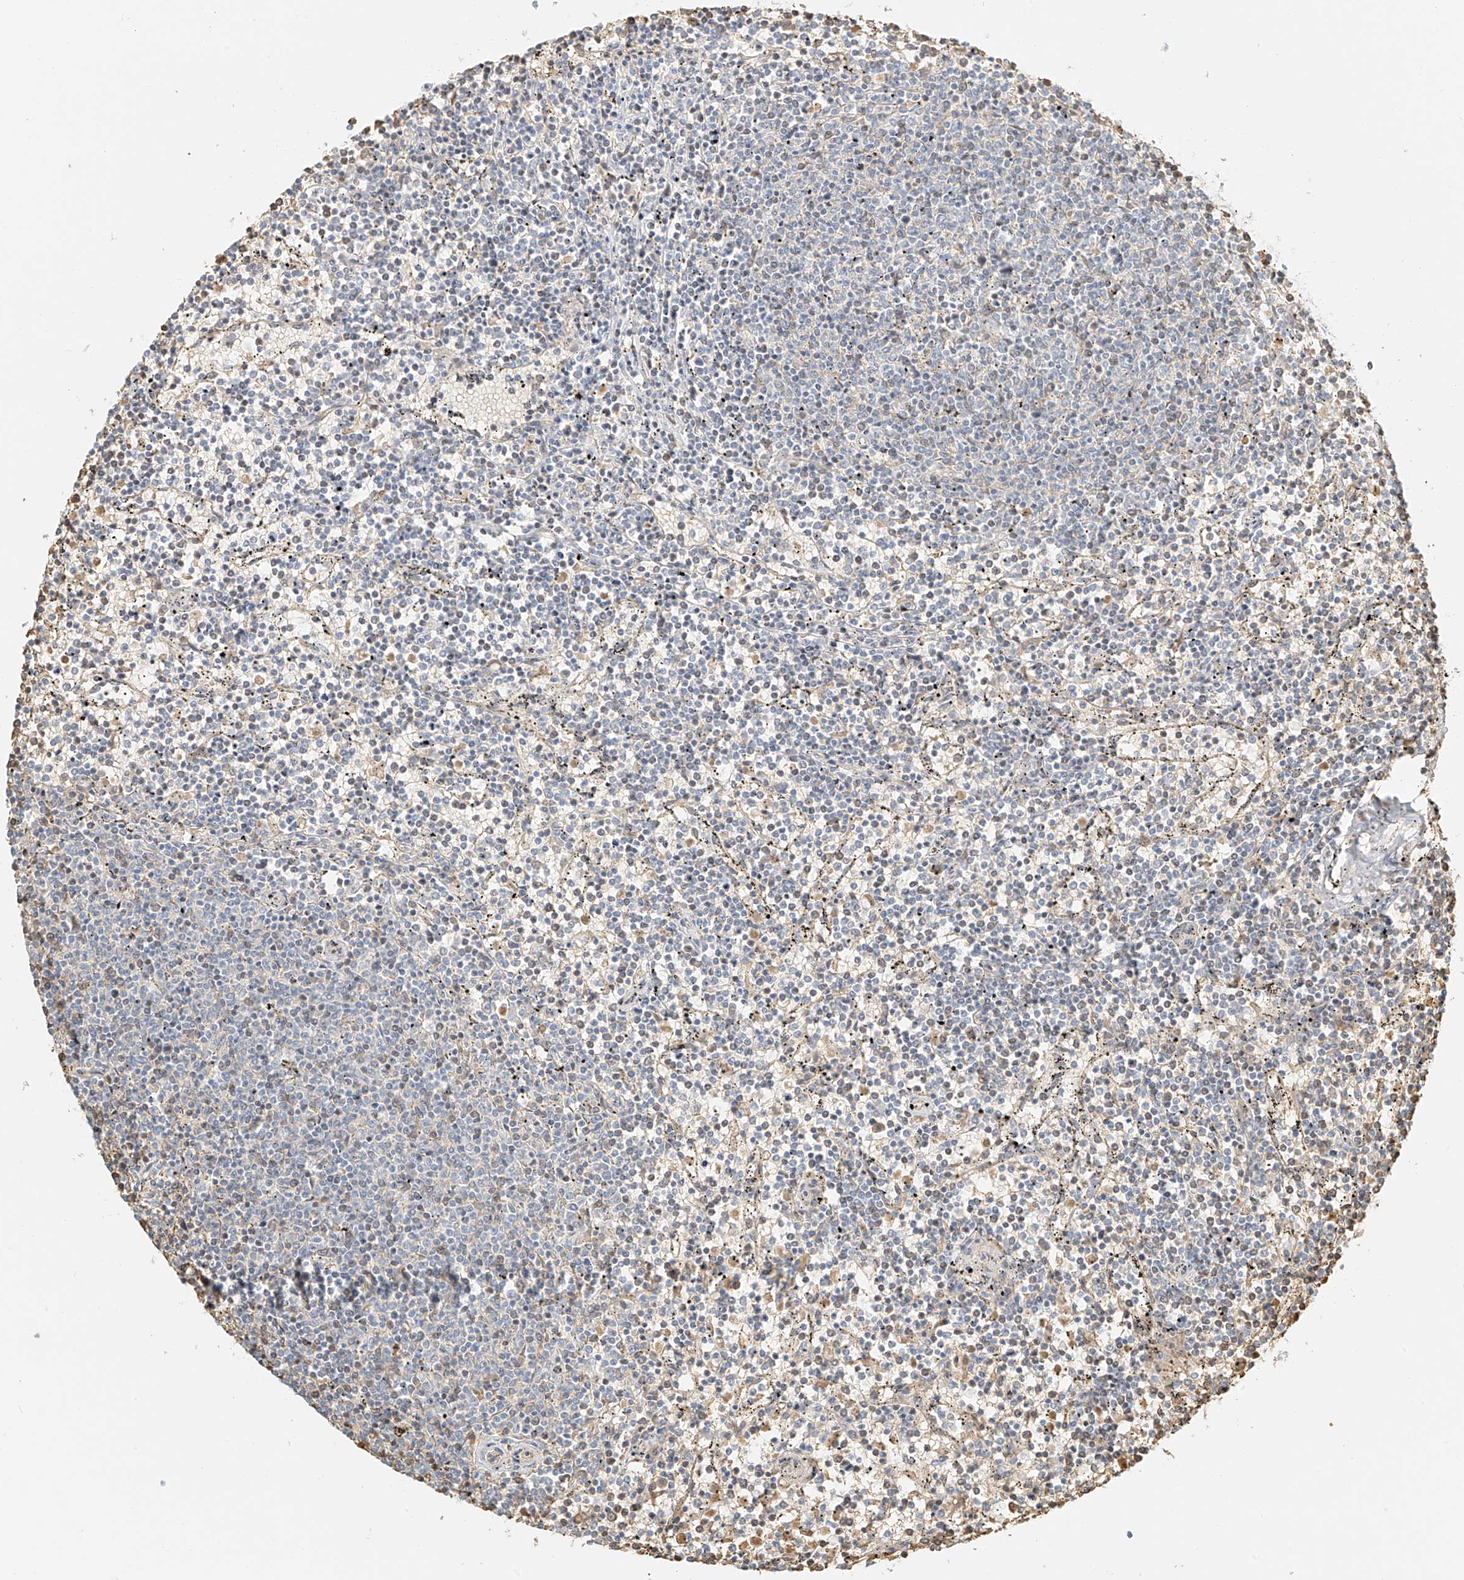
{"staining": {"intensity": "negative", "quantity": "none", "location": "none"}, "tissue": "lymphoma", "cell_type": "Tumor cells", "image_type": "cancer", "snomed": [{"axis": "morphology", "description": "Malignant lymphoma, non-Hodgkin's type, Low grade"}, {"axis": "topography", "description": "Spleen"}], "caption": "Tumor cells show no significant positivity in lymphoma. Nuclei are stained in blue.", "gene": "UPK1B", "patient": {"sex": "female", "age": 50}}